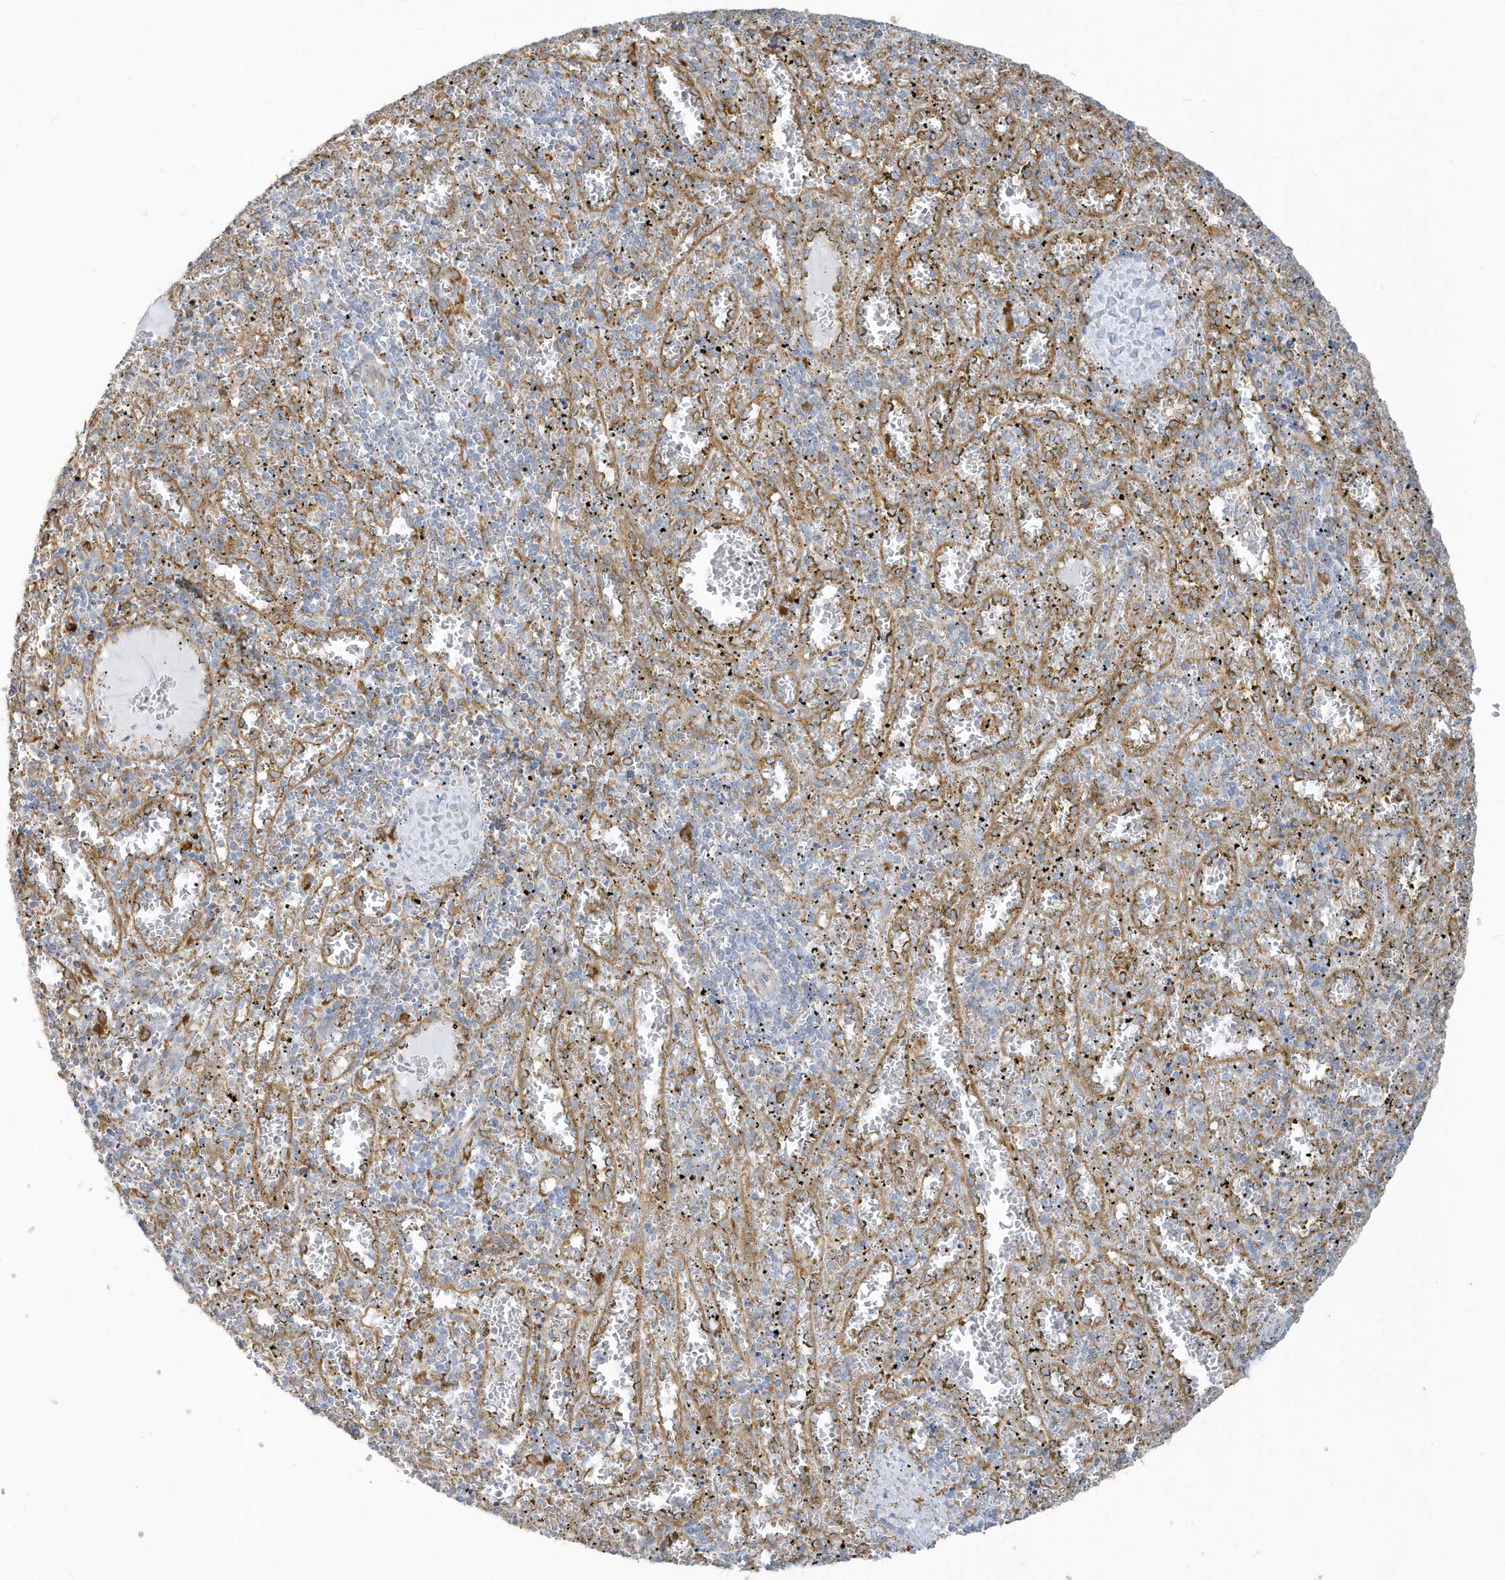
{"staining": {"intensity": "moderate", "quantity": "<25%", "location": "cytoplasmic/membranous"}, "tissue": "spleen", "cell_type": "Cells in red pulp", "image_type": "normal", "snomed": [{"axis": "morphology", "description": "Normal tissue, NOS"}, {"axis": "topography", "description": "Spleen"}], "caption": "Protein staining of normal spleen shows moderate cytoplasmic/membranous staining in about <25% of cells in red pulp. The staining was performed using DAB, with brown indicating positive protein expression. Nuclei are stained blue with hematoxylin.", "gene": "PDIA6", "patient": {"sex": "male", "age": 11}}